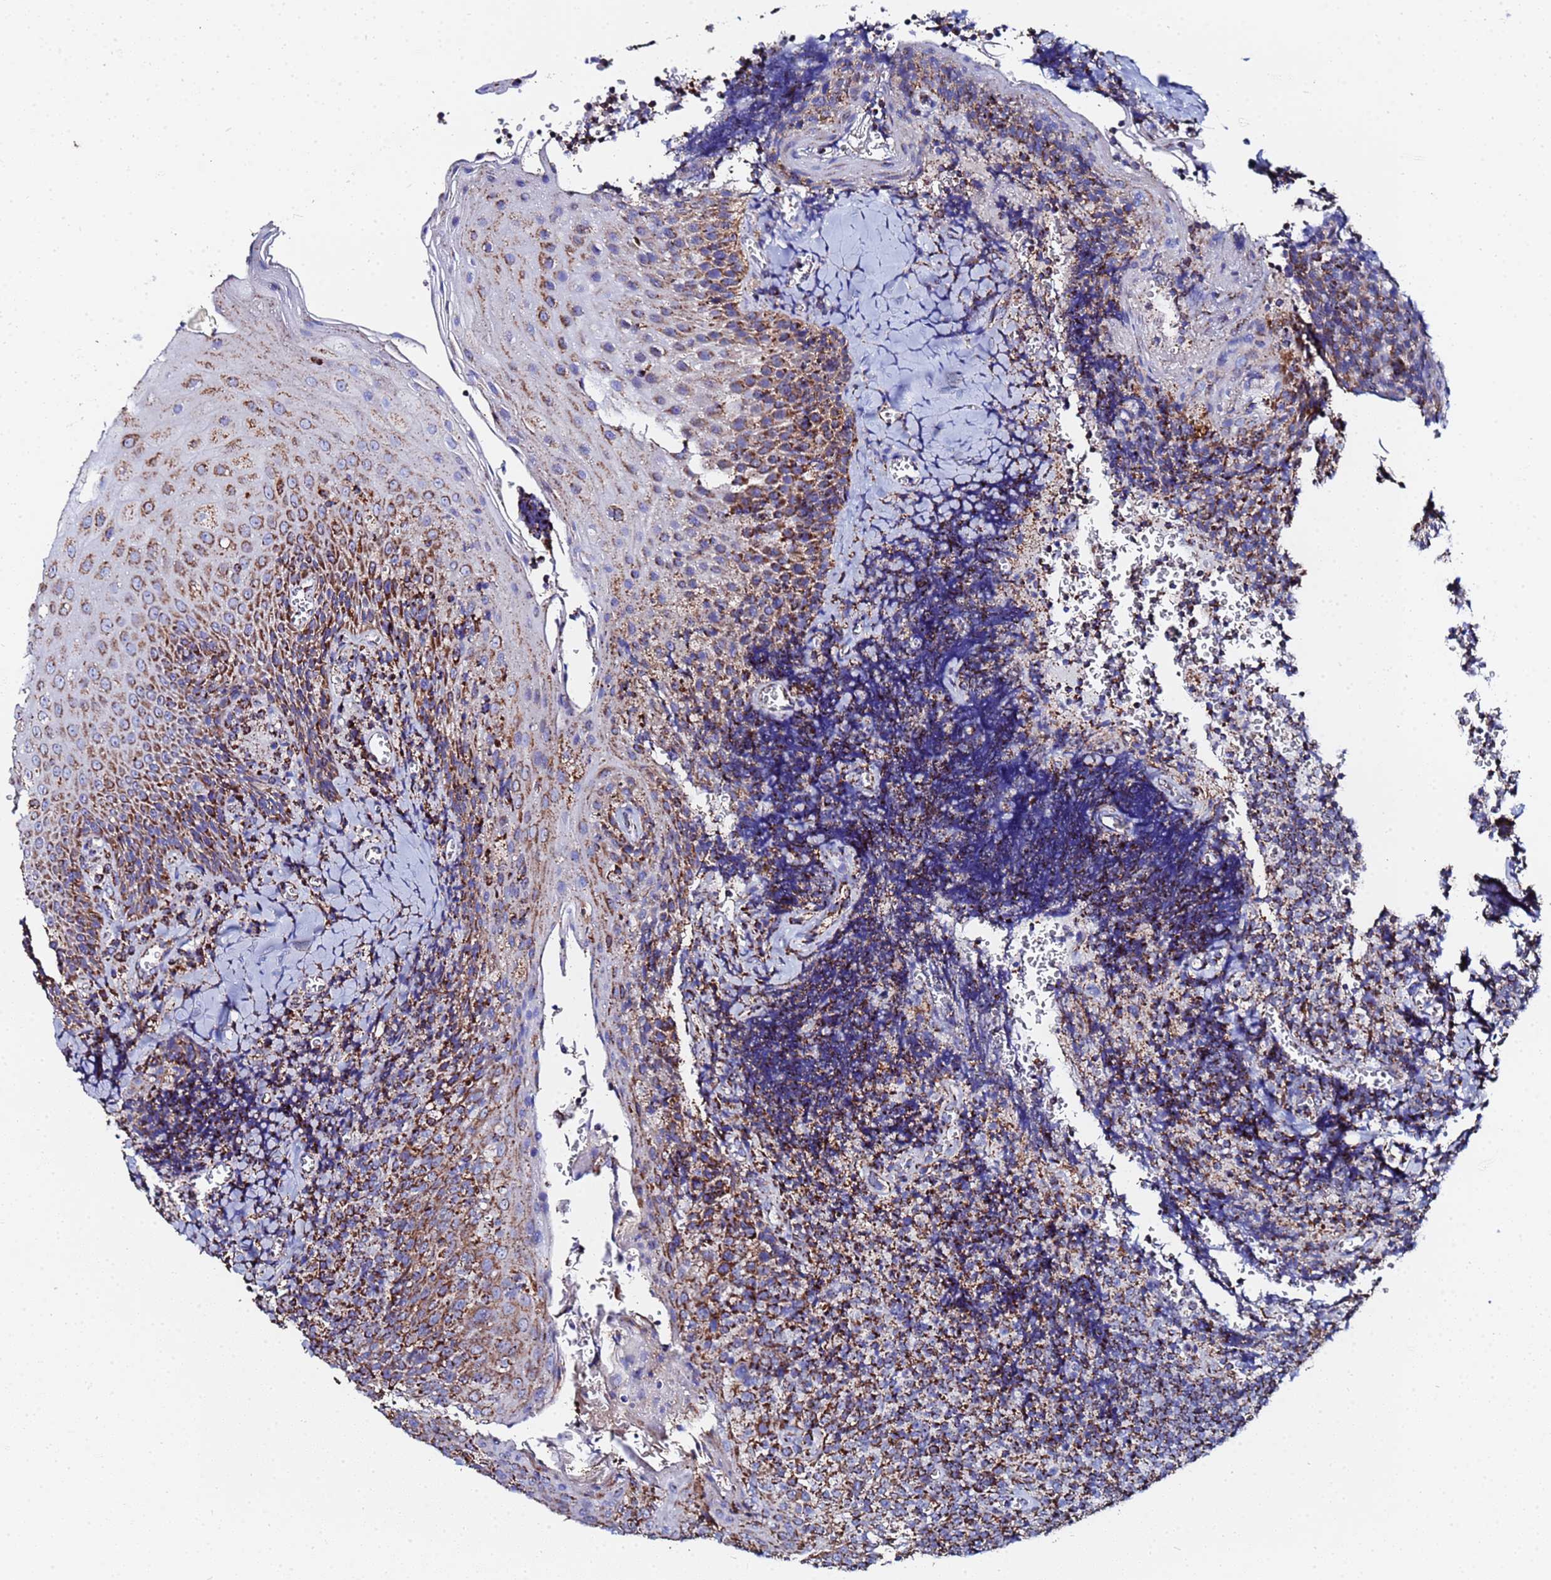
{"staining": {"intensity": "moderate", "quantity": "25%-75%", "location": "cytoplasmic/membranous"}, "tissue": "tonsil", "cell_type": "Germinal center cells", "image_type": "normal", "snomed": [{"axis": "morphology", "description": "Normal tissue, NOS"}, {"axis": "topography", "description": "Tonsil"}], "caption": "Tonsil stained with DAB immunohistochemistry (IHC) exhibits medium levels of moderate cytoplasmic/membranous expression in about 25%-75% of germinal center cells.", "gene": "GLUD1", "patient": {"sex": "male", "age": 27}}